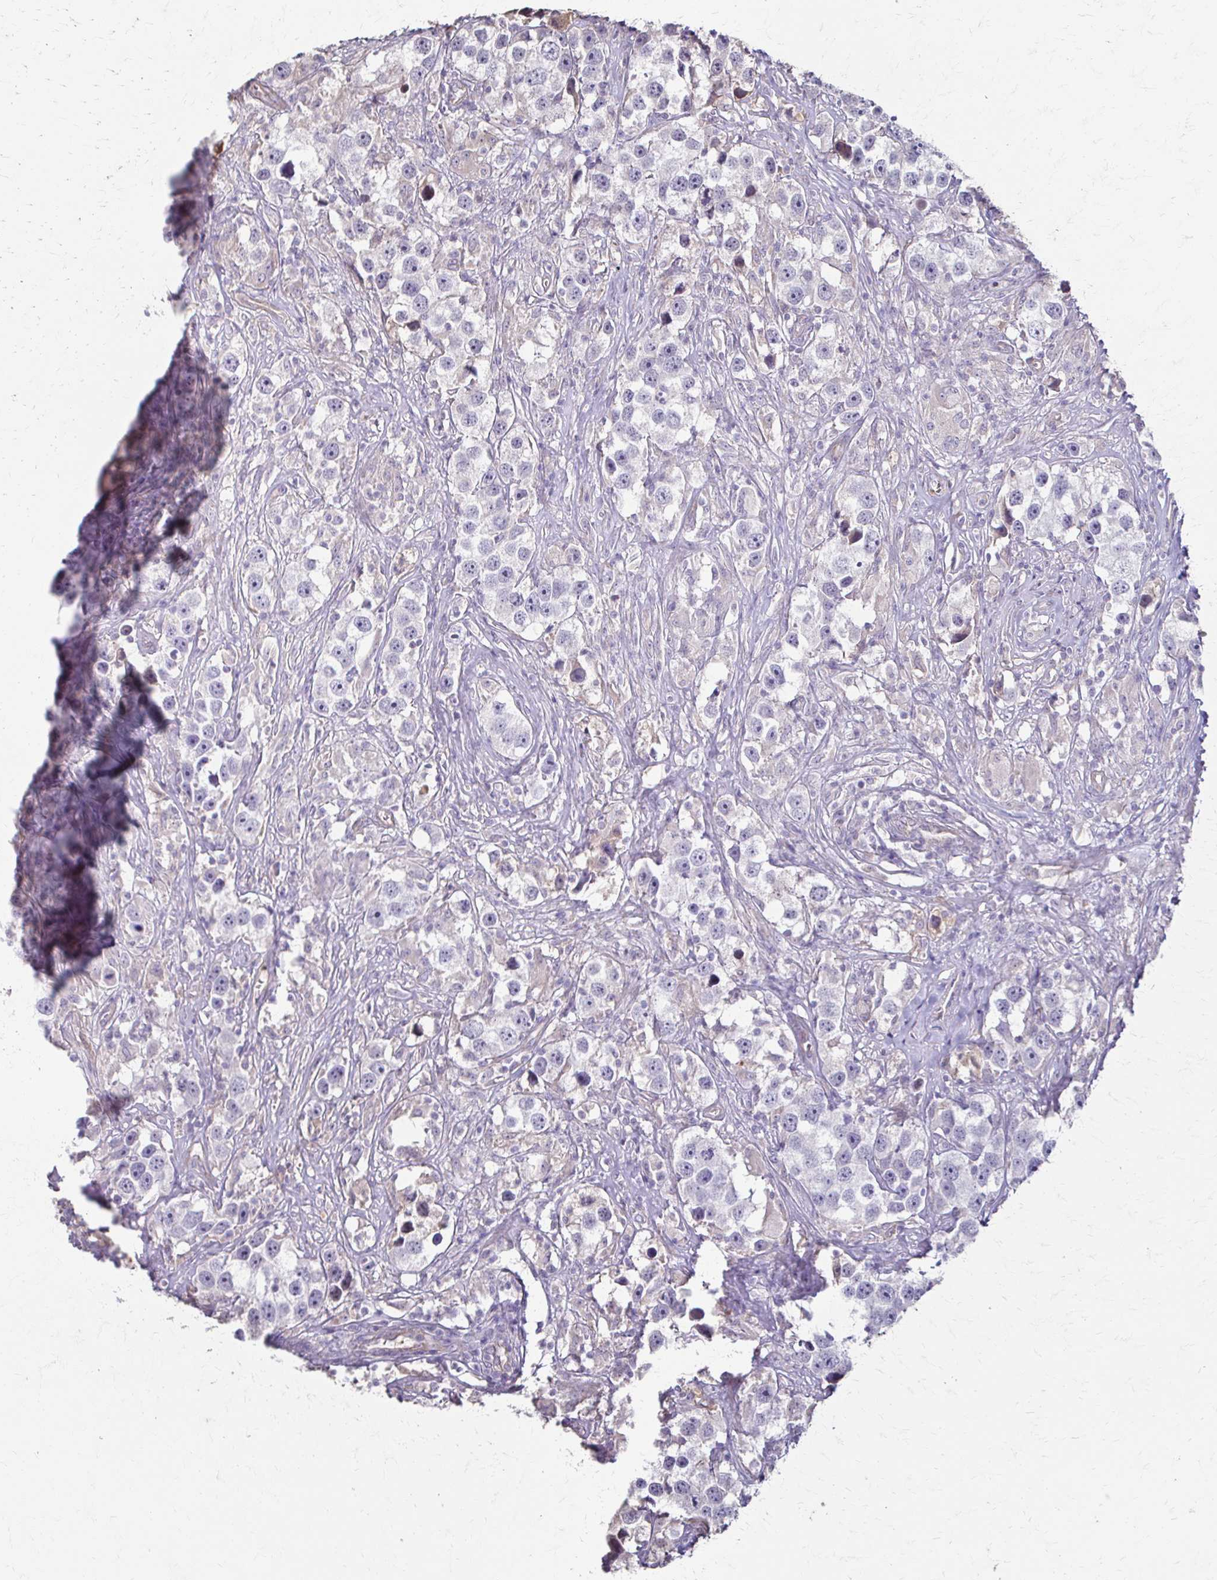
{"staining": {"intensity": "negative", "quantity": "none", "location": "none"}, "tissue": "testis cancer", "cell_type": "Tumor cells", "image_type": "cancer", "snomed": [{"axis": "morphology", "description": "Seminoma, NOS"}, {"axis": "topography", "description": "Testis"}], "caption": "This is an IHC photomicrograph of human testis cancer. There is no staining in tumor cells.", "gene": "IL18BP", "patient": {"sex": "male", "age": 49}}